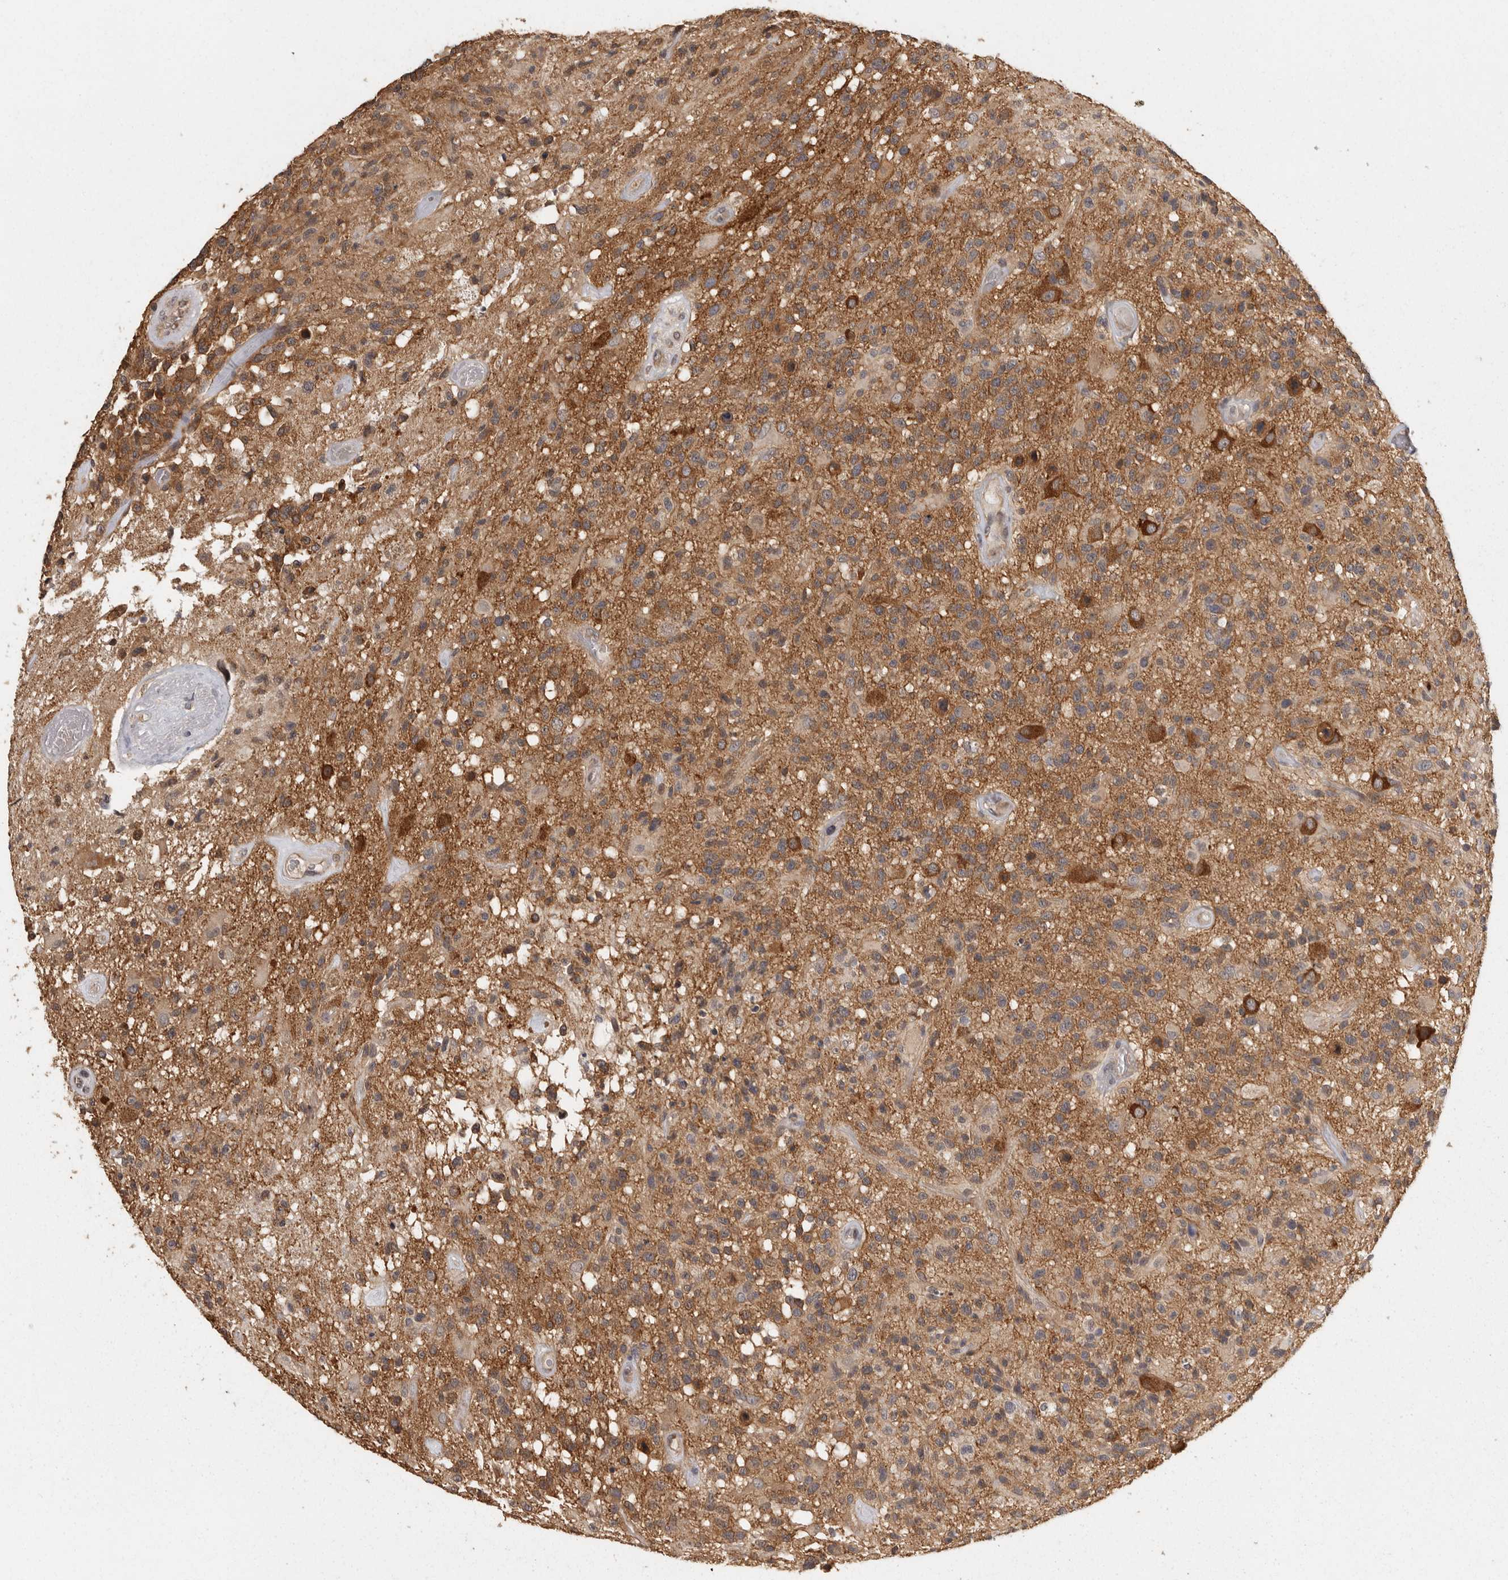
{"staining": {"intensity": "moderate", "quantity": ">75%", "location": "cytoplasmic/membranous"}, "tissue": "glioma", "cell_type": "Tumor cells", "image_type": "cancer", "snomed": [{"axis": "morphology", "description": "Glioma, malignant, High grade"}, {"axis": "morphology", "description": "Glioblastoma, NOS"}, {"axis": "topography", "description": "Brain"}], "caption": "High-grade glioma (malignant) stained with IHC reveals moderate cytoplasmic/membranous positivity in approximately >75% of tumor cells.", "gene": "BAIAP2", "patient": {"sex": "male", "age": 60}}